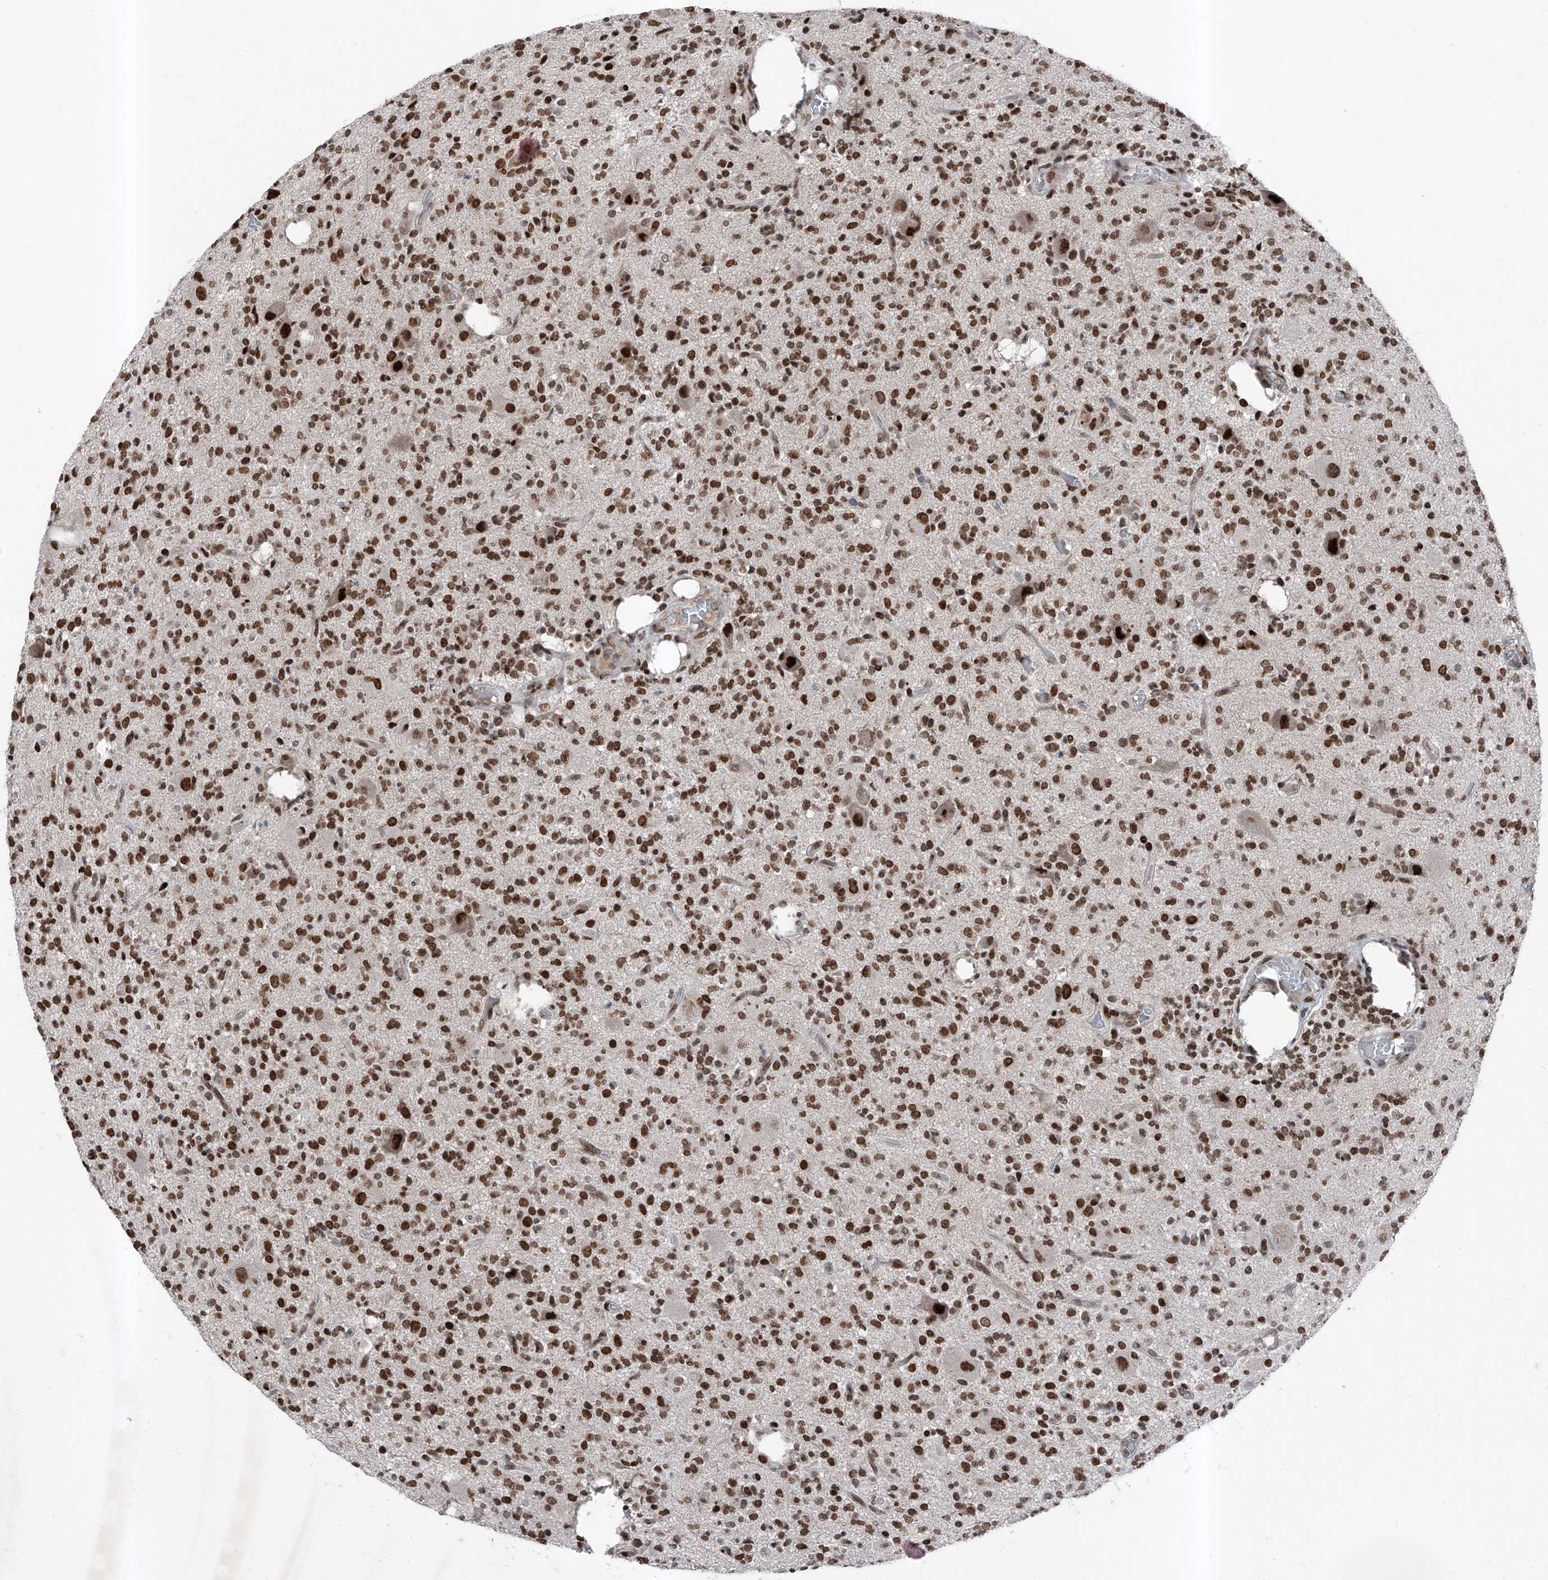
{"staining": {"intensity": "strong", "quantity": ">75%", "location": "nuclear"}, "tissue": "glioma", "cell_type": "Tumor cells", "image_type": "cancer", "snomed": [{"axis": "morphology", "description": "Glioma, malignant, High grade"}, {"axis": "topography", "description": "Brain"}], "caption": "Malignant high-grade glioma stained for a protein (brown) exhibits strong nuclear positive staining in about >75% of tumor cells.", "gene": "BMI1", "patient": {"sex": "male", "age": 34}}